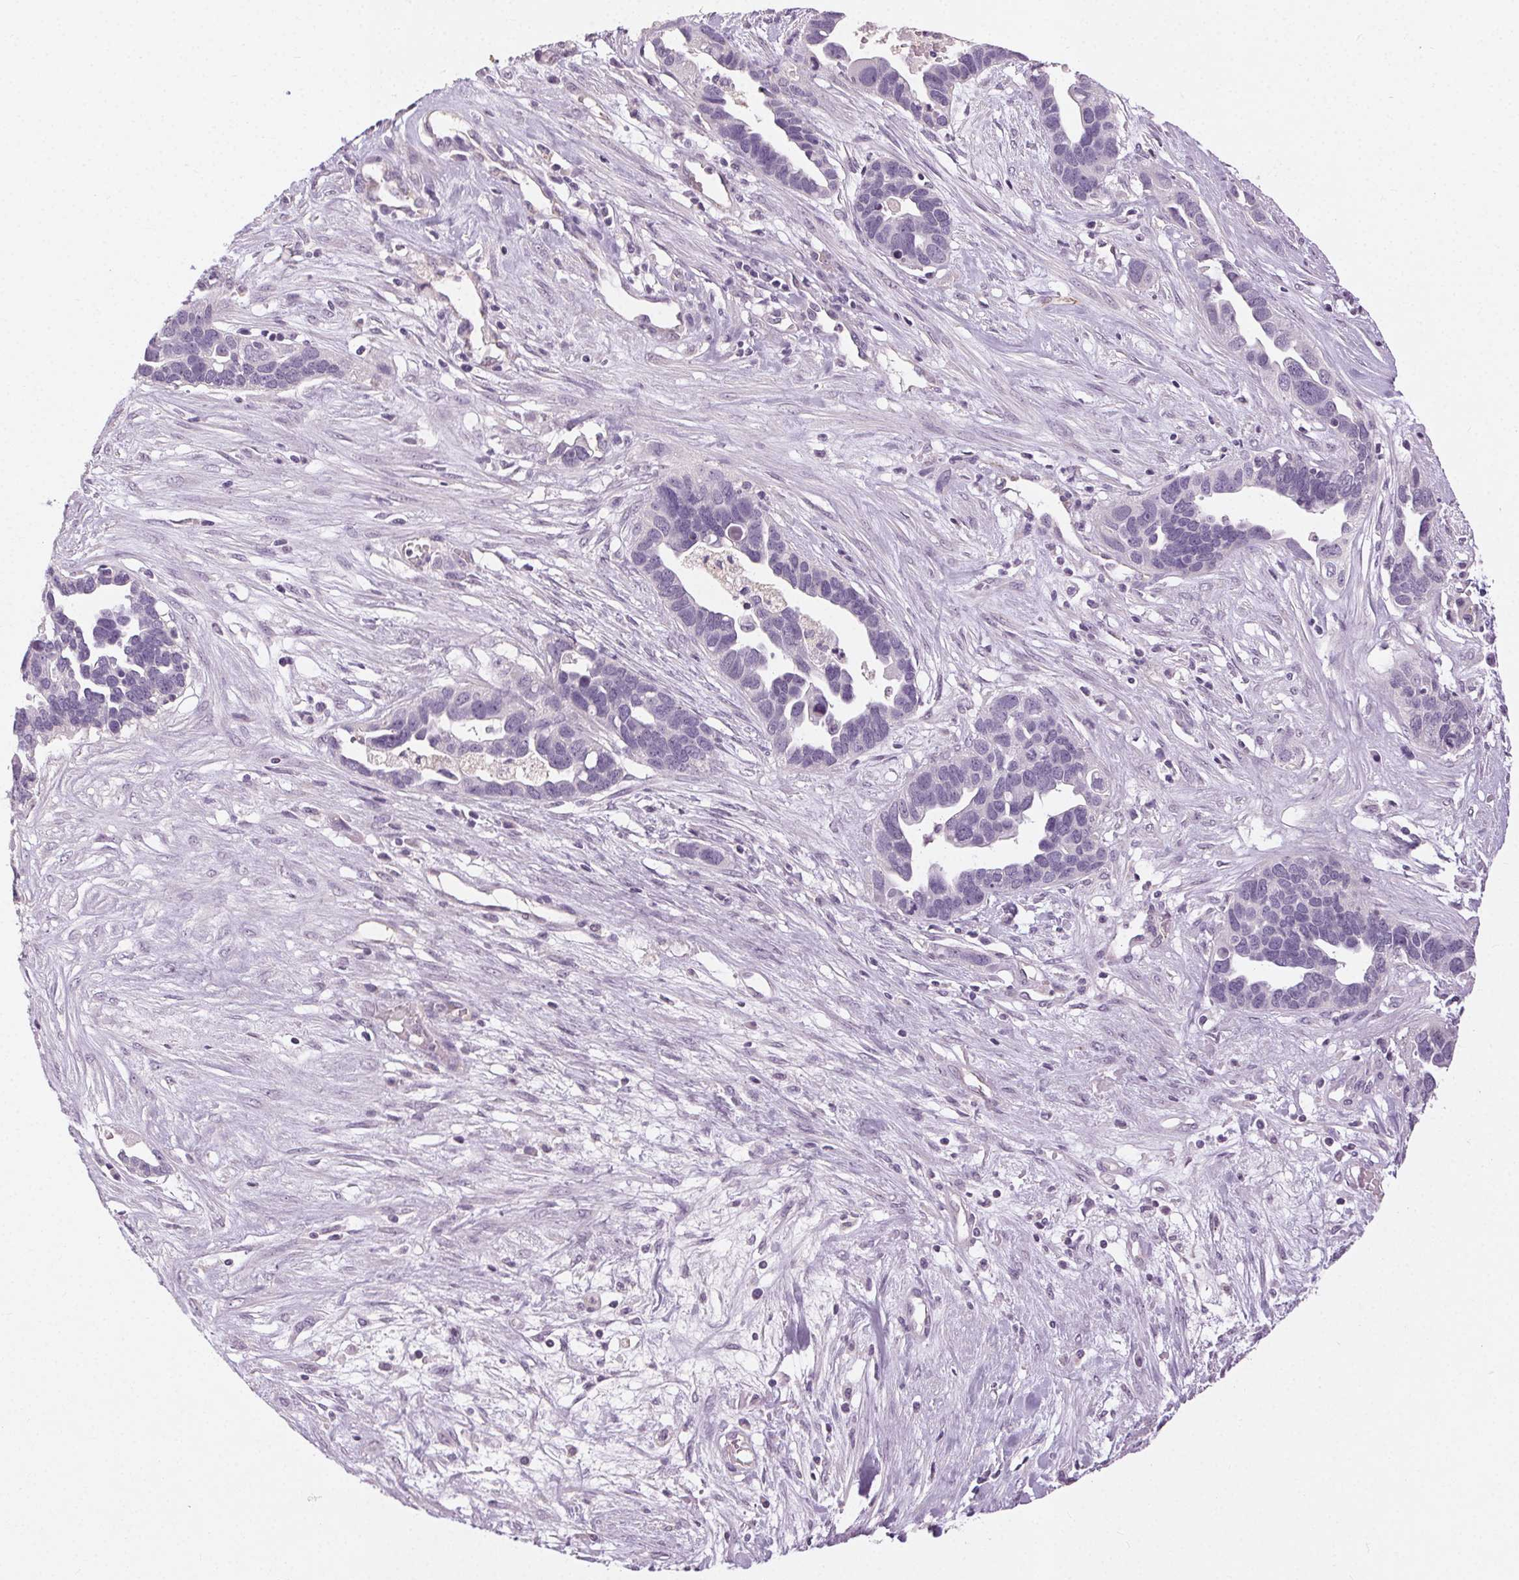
{"staining": {"intensity": "negative", "quantity": "none", "location": "none"}, "tissue": "ovarian cancer", "cell_type": "Tumor cells", "image_type": "cancer", "snomed": [{"axis": "morphology", "description": "Cystadenocarcinoma, serous, NOS"}, {"axis": "topography", "description": "Ovary"}], "caption": "DAB immunohistochemical staining of human ovarian cancer (serous cystadenocarcinoma) reveals no significant staining in tumor cells. (DAB (3,3'-diaminobenzidine) IHC, high magnification).", "gene": "CLTRN", "patient": {"sex": "female", "age": 54}}